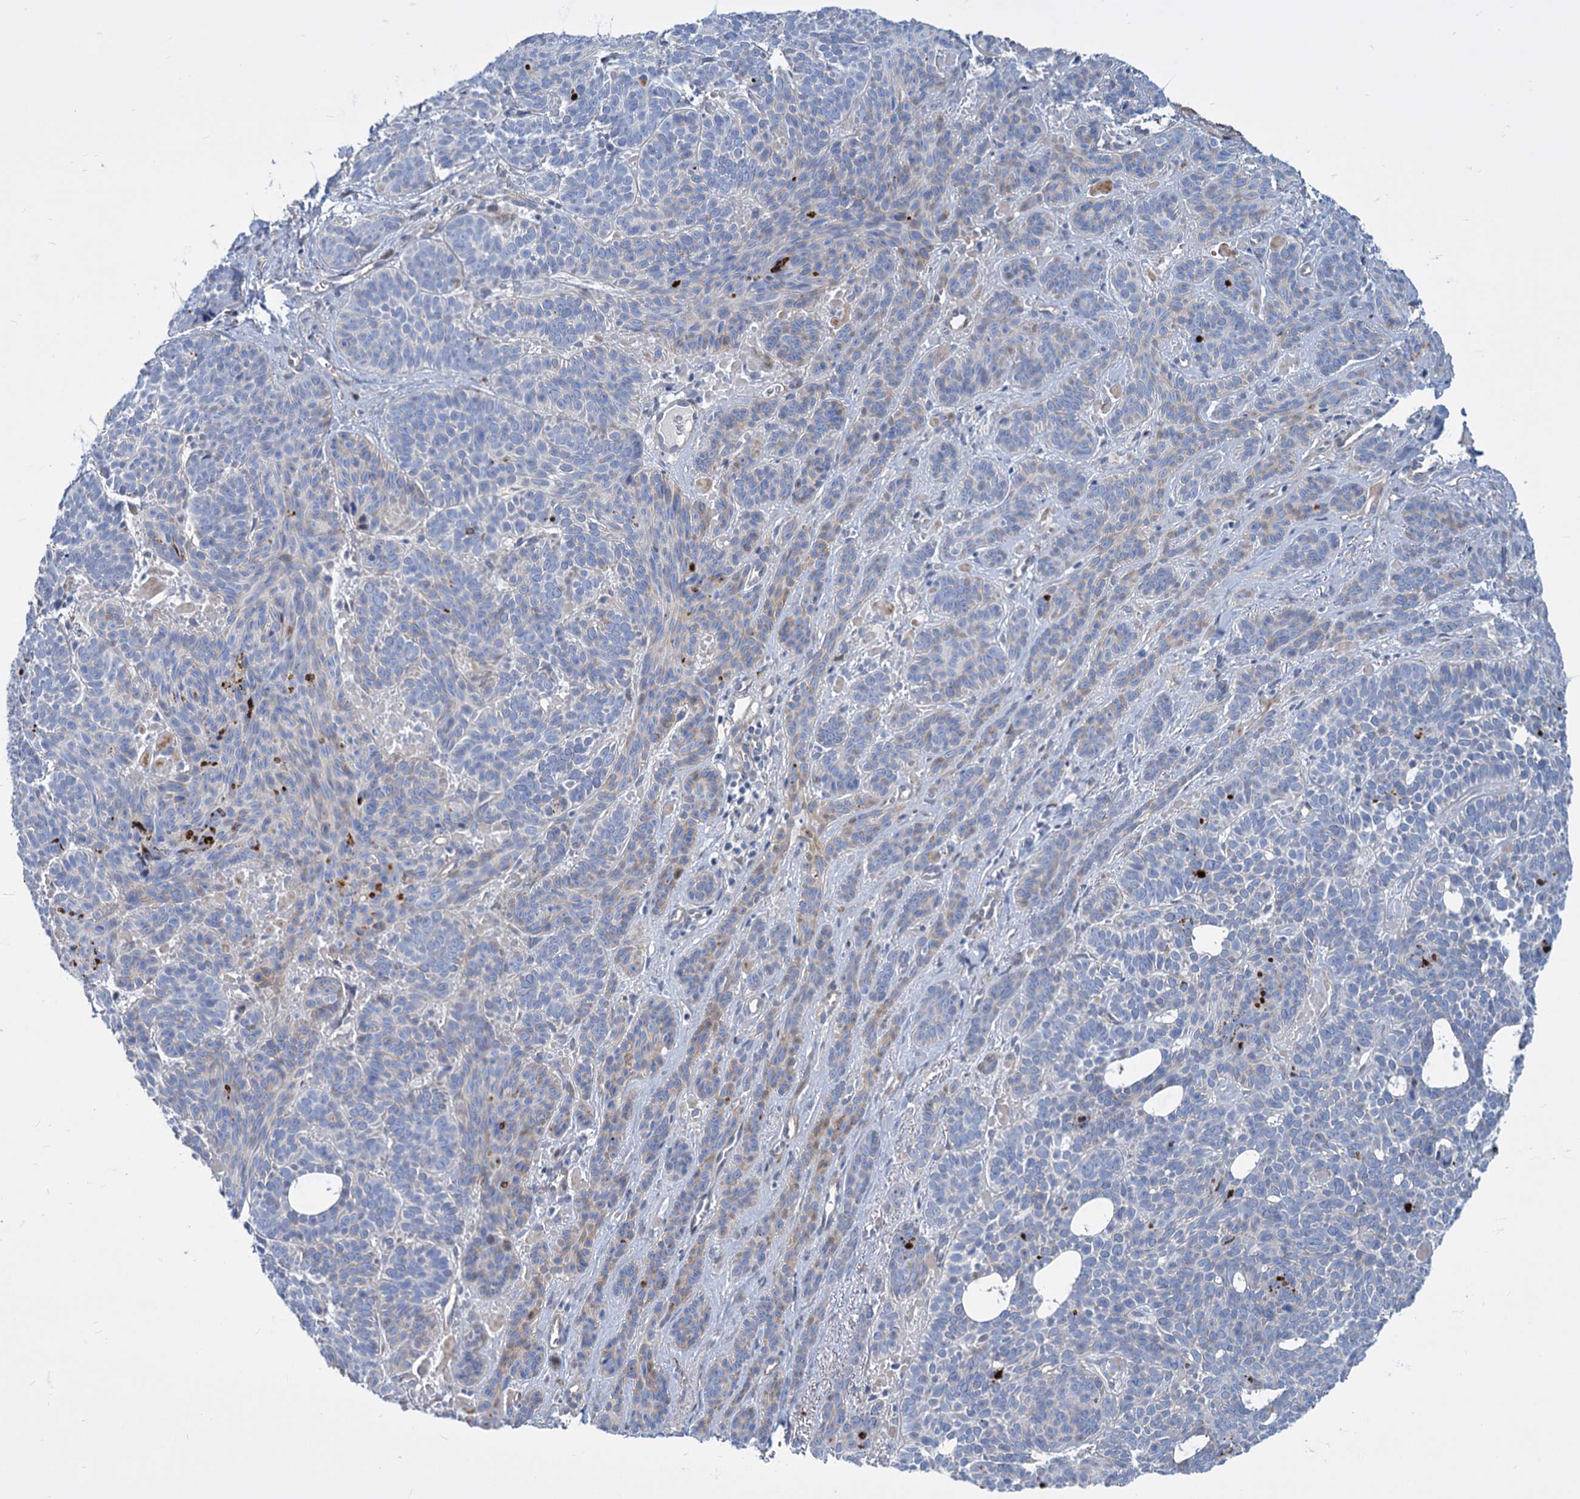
{"staining": {"intensity": "weak", "quantity": "<25%", "location": "cytoplasmic/membranous"}, "tissue": "skin cancer", "cell_type": "Tumor cells", "image_type": "cancer", "snomed": [{"axis": "morphology", "description": "Basal cell carcinoma"}, {"axis": "topography", "description": "Skin"}], "caption": "This is an immunohistochemistry micrograph of skin cancer. There is no expression in tumor cells.", "gene": "TRIM77", "patient": {"sex": "male", "age": 85}}